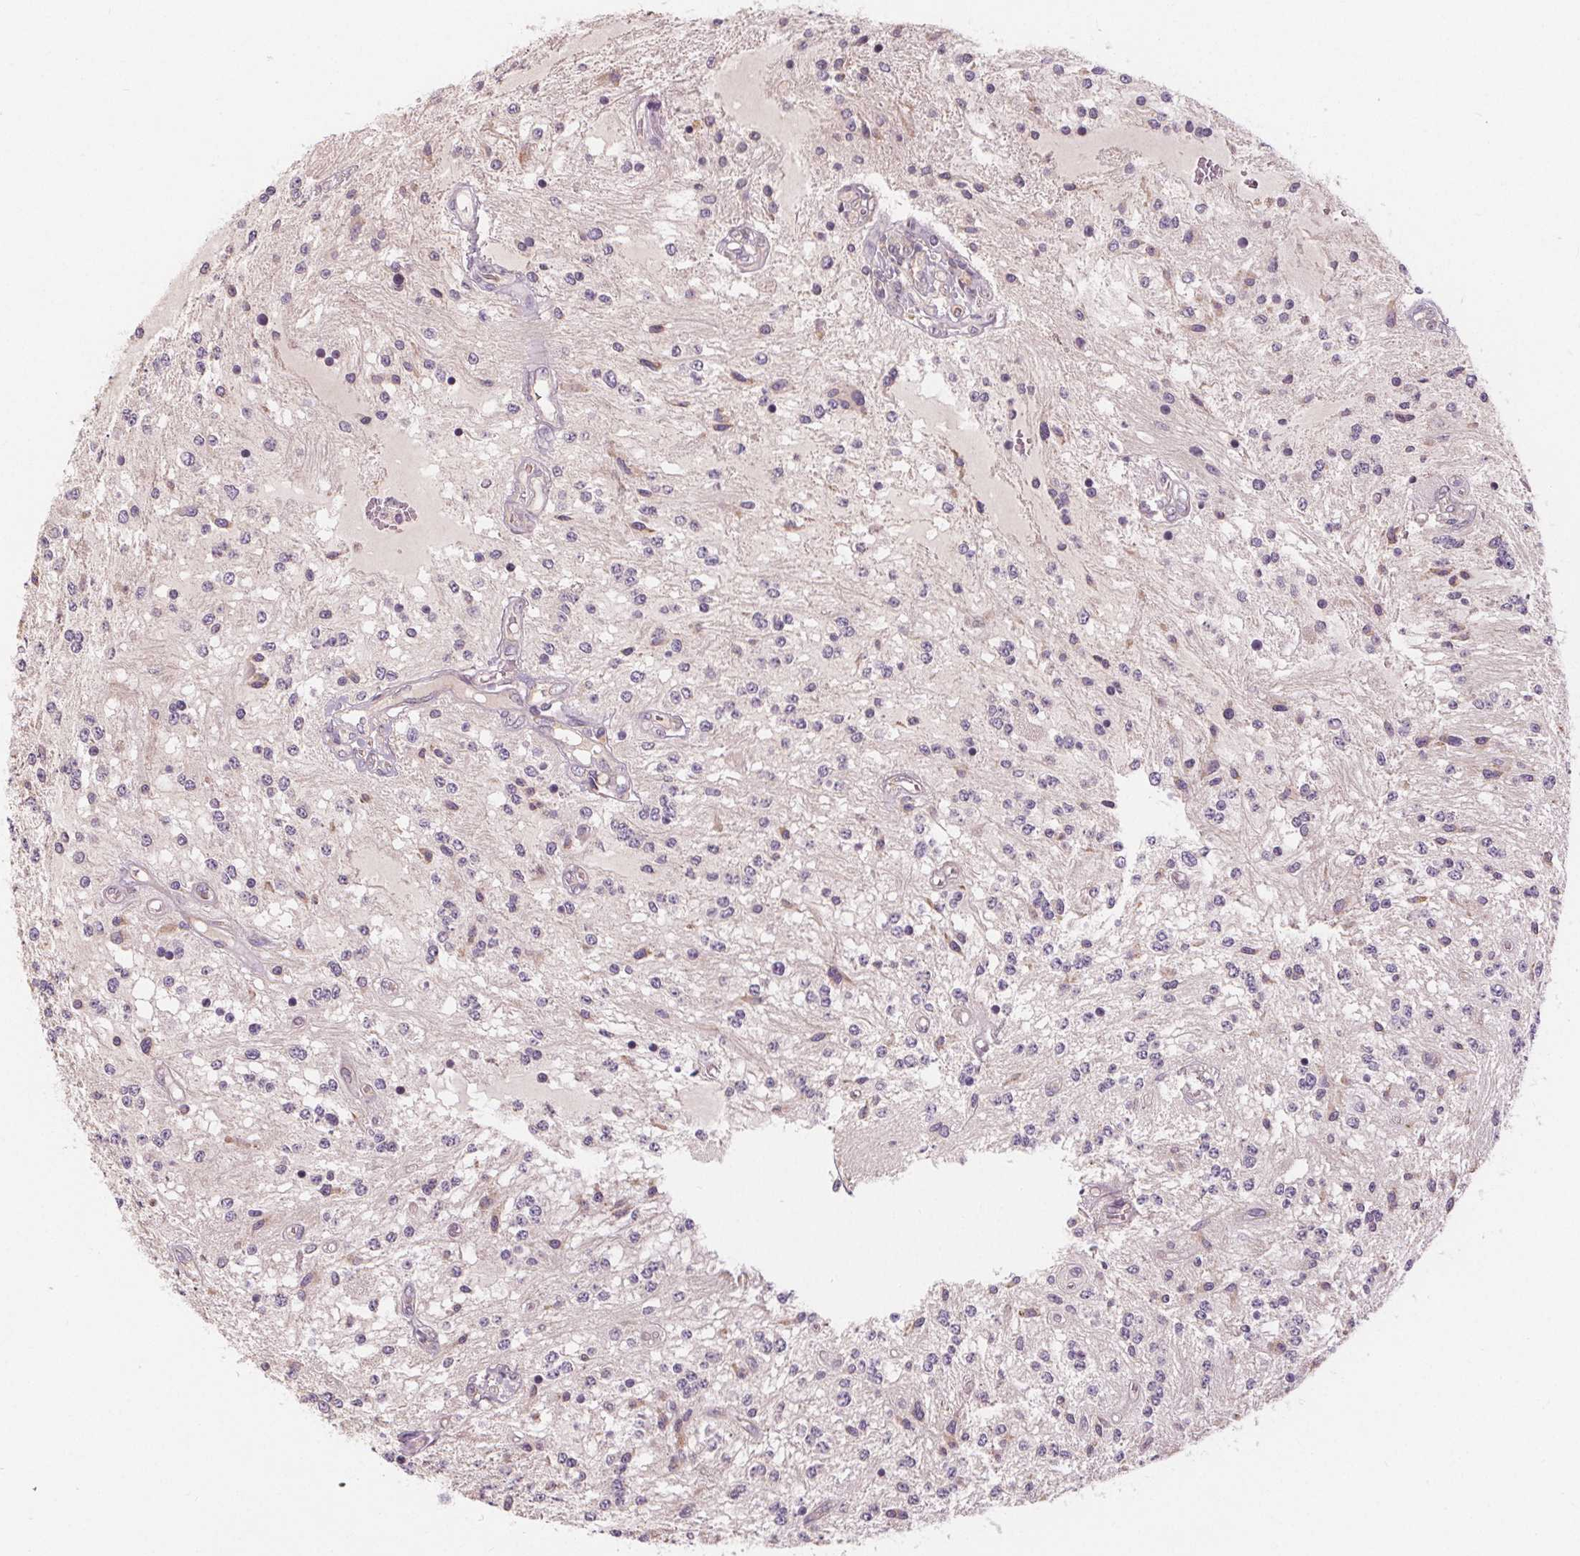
{"staining": {"intensity": "negative", "quantity": "none", "location": "none"}, "tissue": "glioma", "cell_type": "Tumor cells", "image_type": "cancer", "snomed": [{"axis": "morphology", "description": "Glioma, malignant, Low grade"}, {"axis": "topography", "description": "Cerebellum"}], "caption": "This is an immunohistochemistry (IHC) histopathology image of human malignant glioma (low-grade). There is no positivity in tumor cells.", "gene": "TMEM80", "patient": {"sex": "female", "age": 14}}